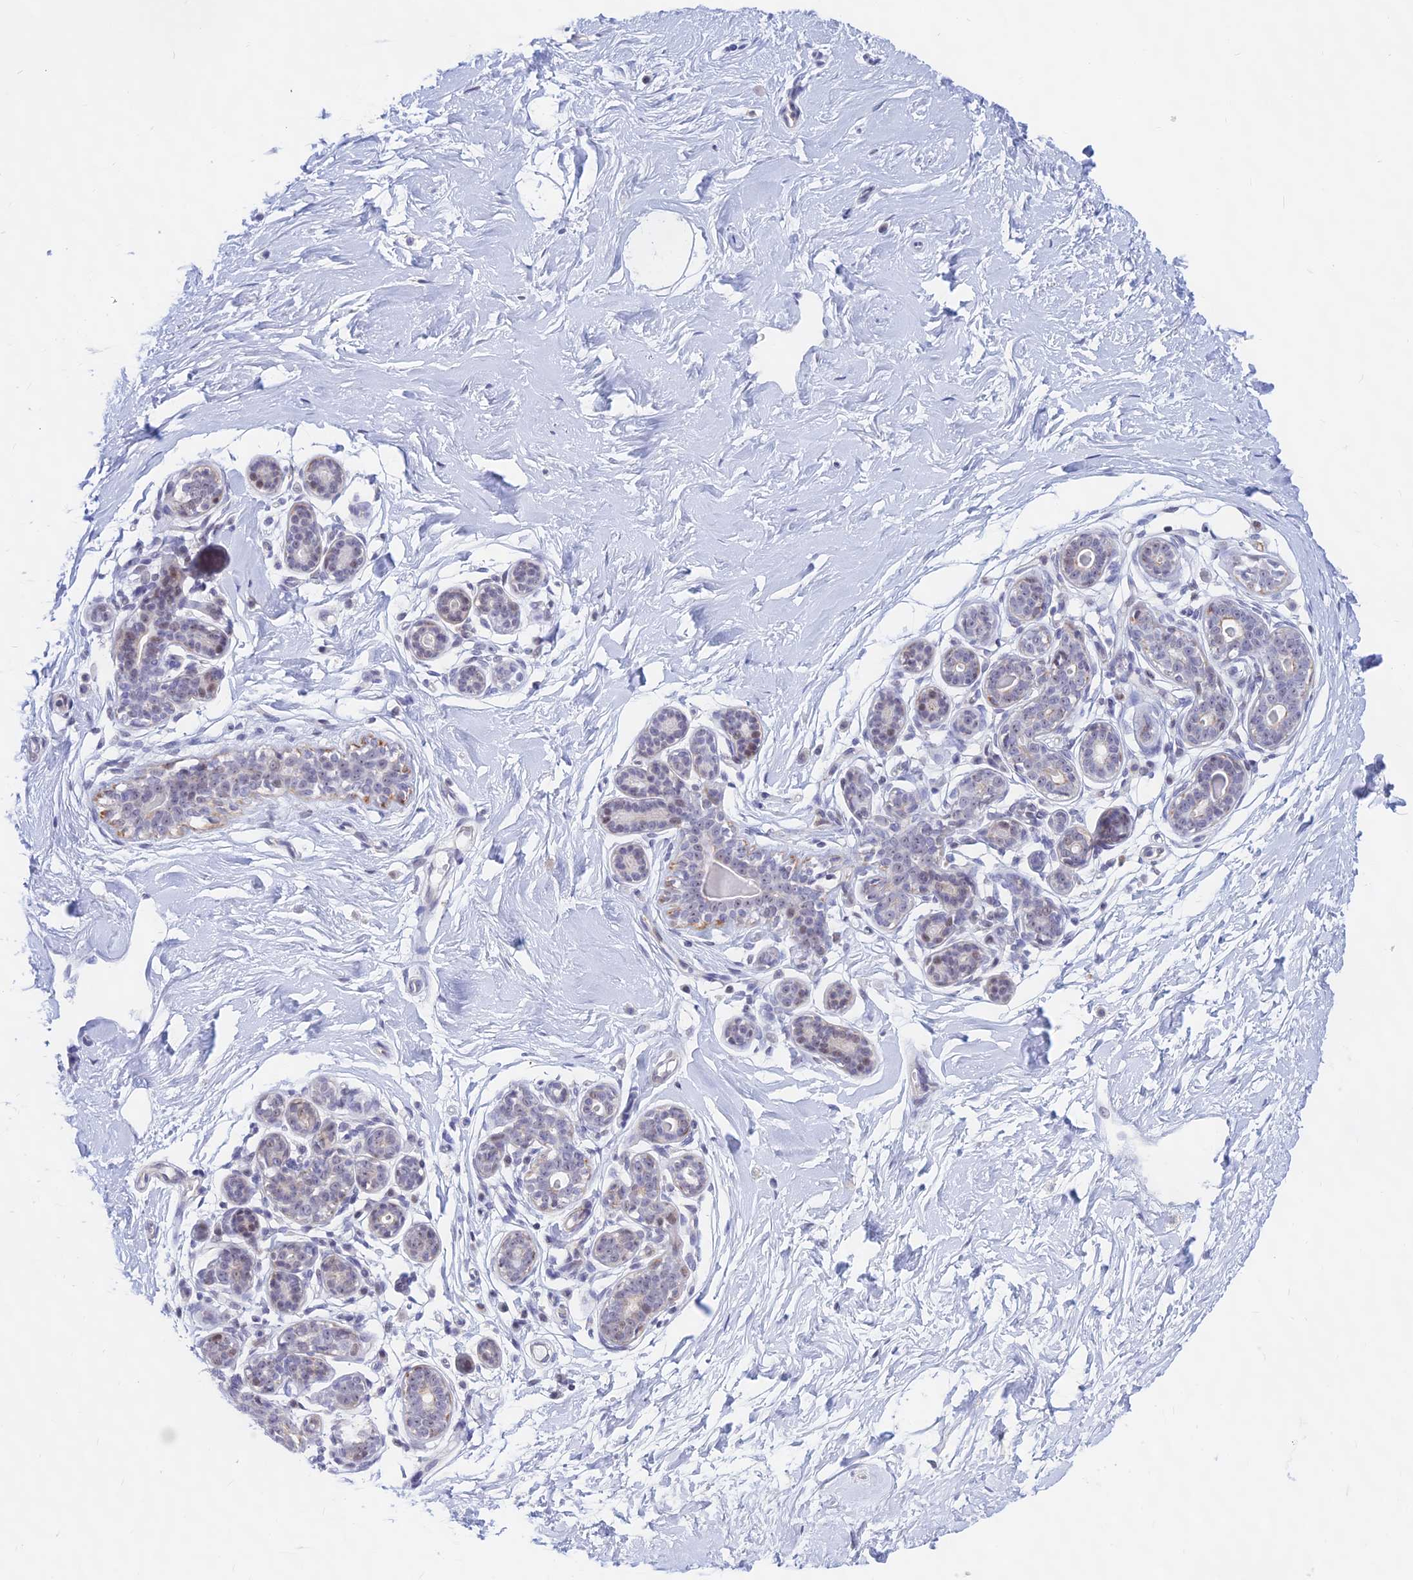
{"staining": {"intensity": "negative", "quantity": "none", "location": "none"}, "tissue": "breast", "cell_type": "Adipocytes", "image_type": "normal", "snomed": [{"axis": "morphology", "description": "Normal tissue, NOS"}, {"axis": "morphology", "description": "Adenoma, NOS"}, {"axis": "topography", "description": "Breast"}], "caption": "This is an immunohistochemistry (IHC) micrograph of normal human breast. There is no positivity in adipocytes.", "gene": "KRR1", "patient": {"sex": "female", "age": 23}}